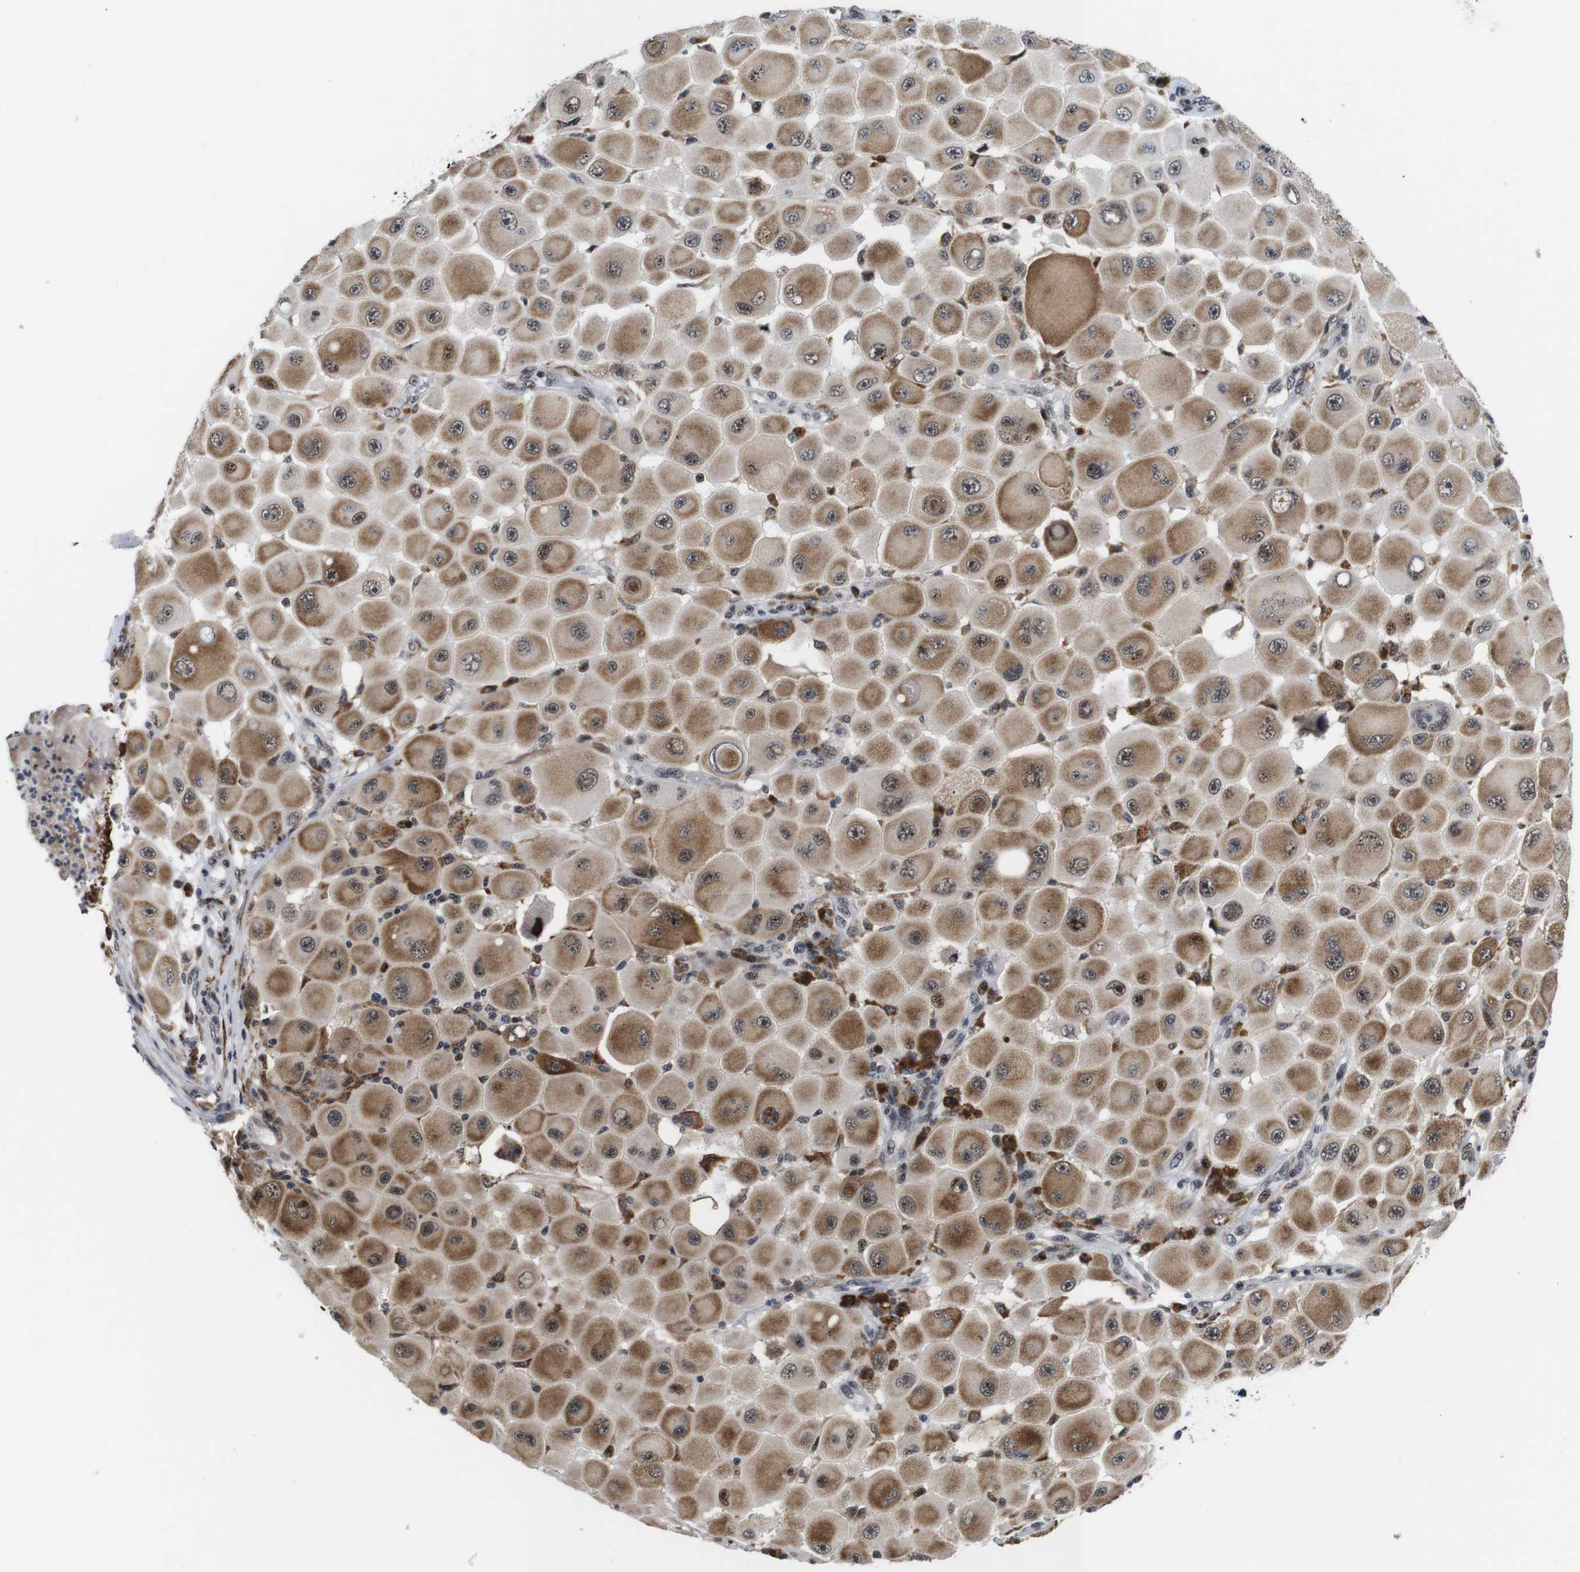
{"staining": {"intensity": "strong", "quantity": ">75%", "location": "cytoplasmic/membranous,nuclear"}, "tissue": "melanoma", "cell_type": "Tumor cells", "image_type": "cancer", "snomed": [{"axis": "morphology", "description": "Malignant melanoma, NOS"}, {"axis": "topography", "description": "Skin"}], "caption": "A brown stain shows strong cytoplasmic/membranous and nuclear expression of a protein in human malignant melanoma tumor cells. (DAB (3,3'-diaminobenzidine) IHC, brown staining for protein, blue staining for nuclei).", "gene": "EIF4G1", "patient": {"sex": "female", "age": 81}}